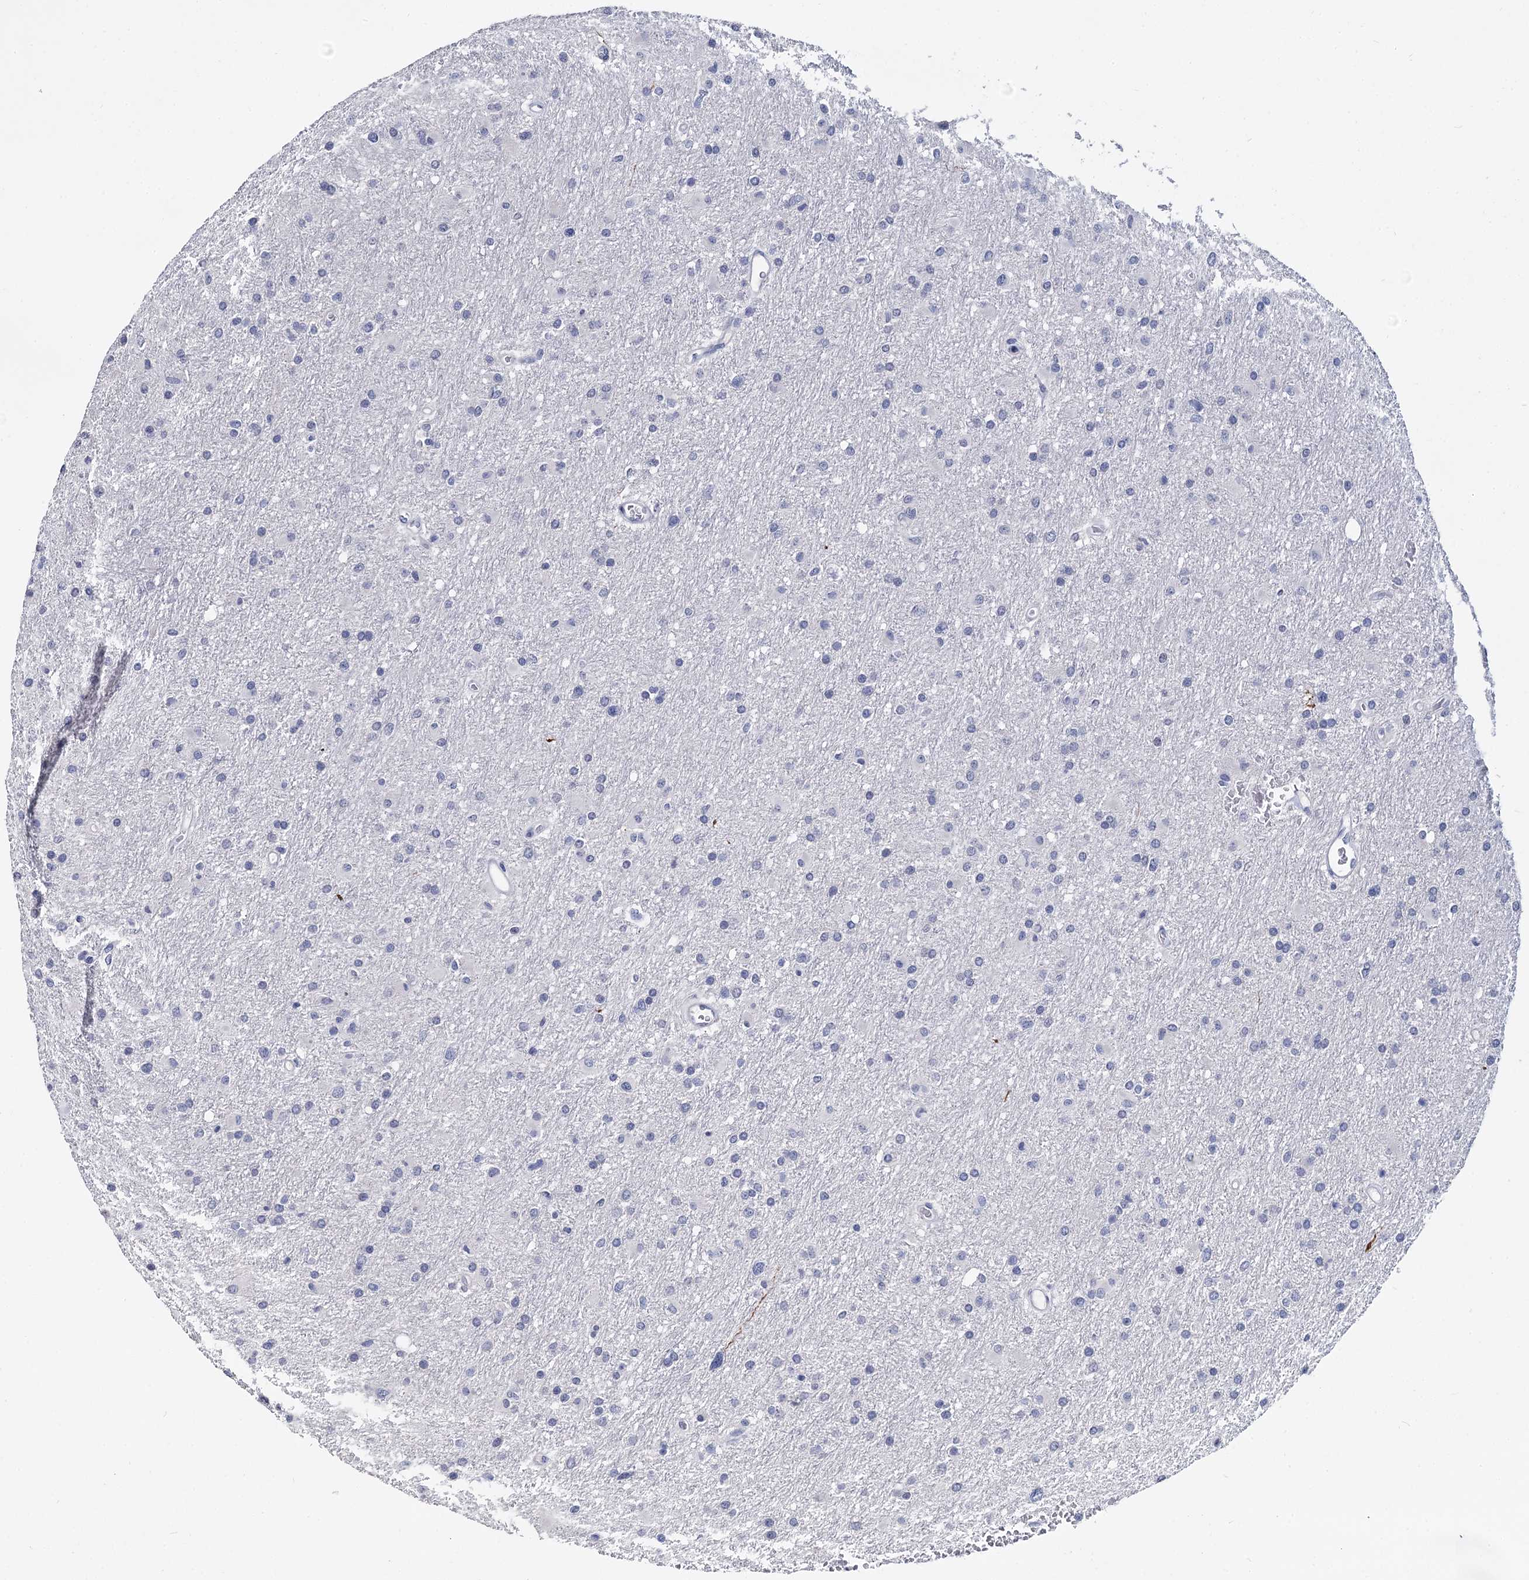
{"staining": {"intensity": "negative", "quantity": "none", "location": "none"}, "tissue": "glioma", "cell_type": "Tumor cells", "image_type": "cancer", "snomed": [{"axis": "morphology", "description": "Glioma, malignant, High grade"}, {"axis": "topography", "description": "Cerebral cortex"}], "caption": "Micrograph shows no protein positivity in tumor cells of glioma tissue.", "gene": "MAGEA4", "patient": {"sex": "female", "age": 36}}